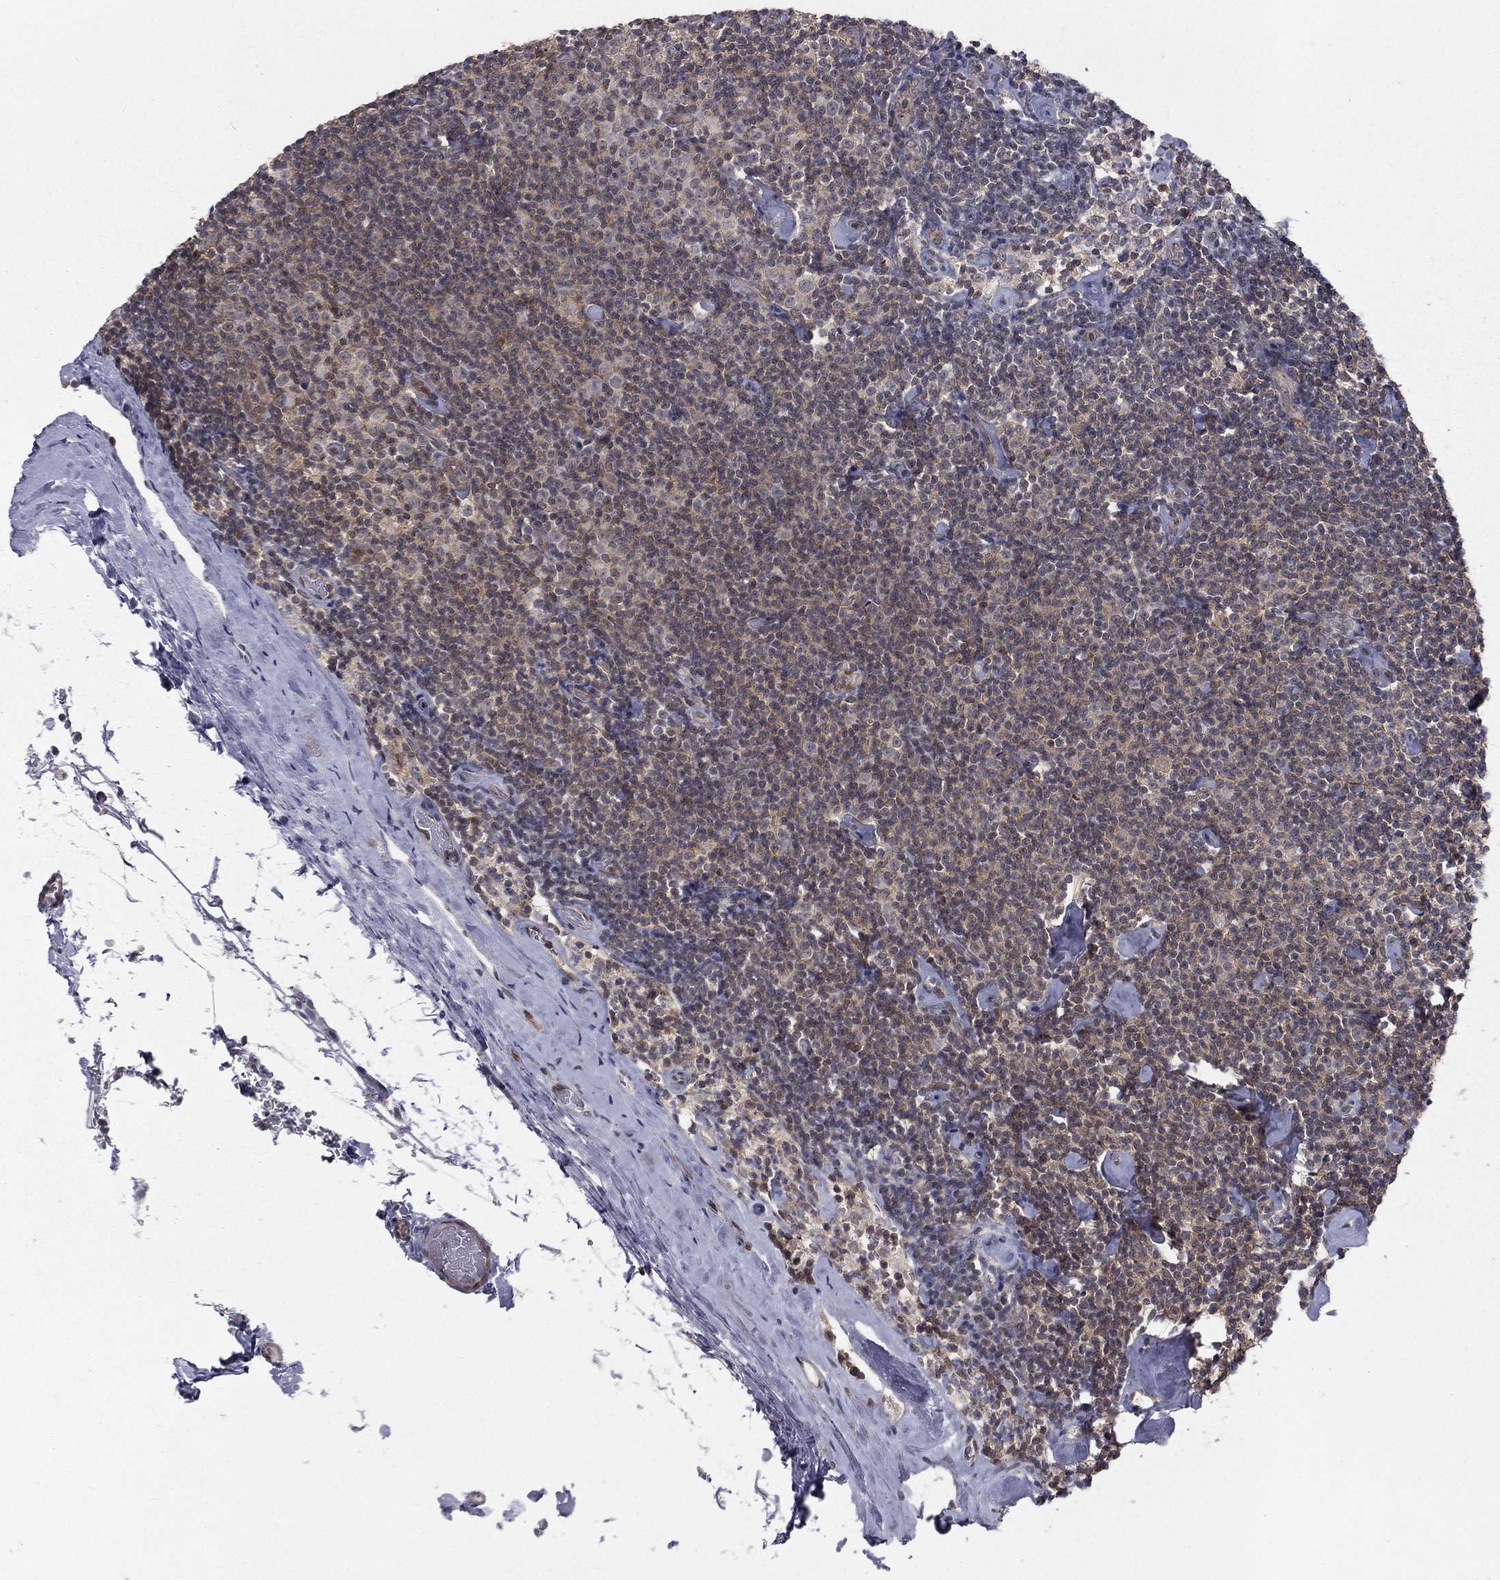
{"staining": {"intensity": "negative", "quantity": "none", "location": "none"}, "tissue": "lymphoma", "cell_type": "Tumor cells", "image_type": "cancer", "snomed": [{"axis": "morphology", "description": "Malignant lymphoma, non-Hodgkin's type, Low grade"}, {"axis": "topography", "description": "Lymph node"}], "caption": "Immunohistochemistry (IHC) histopathology image of neoplastic tissue: lymphoma stained with DAB displays no significant protein expression in tumor cells.", "gene": "MORC2", "patient": {"sex": "male", "age": 81}}